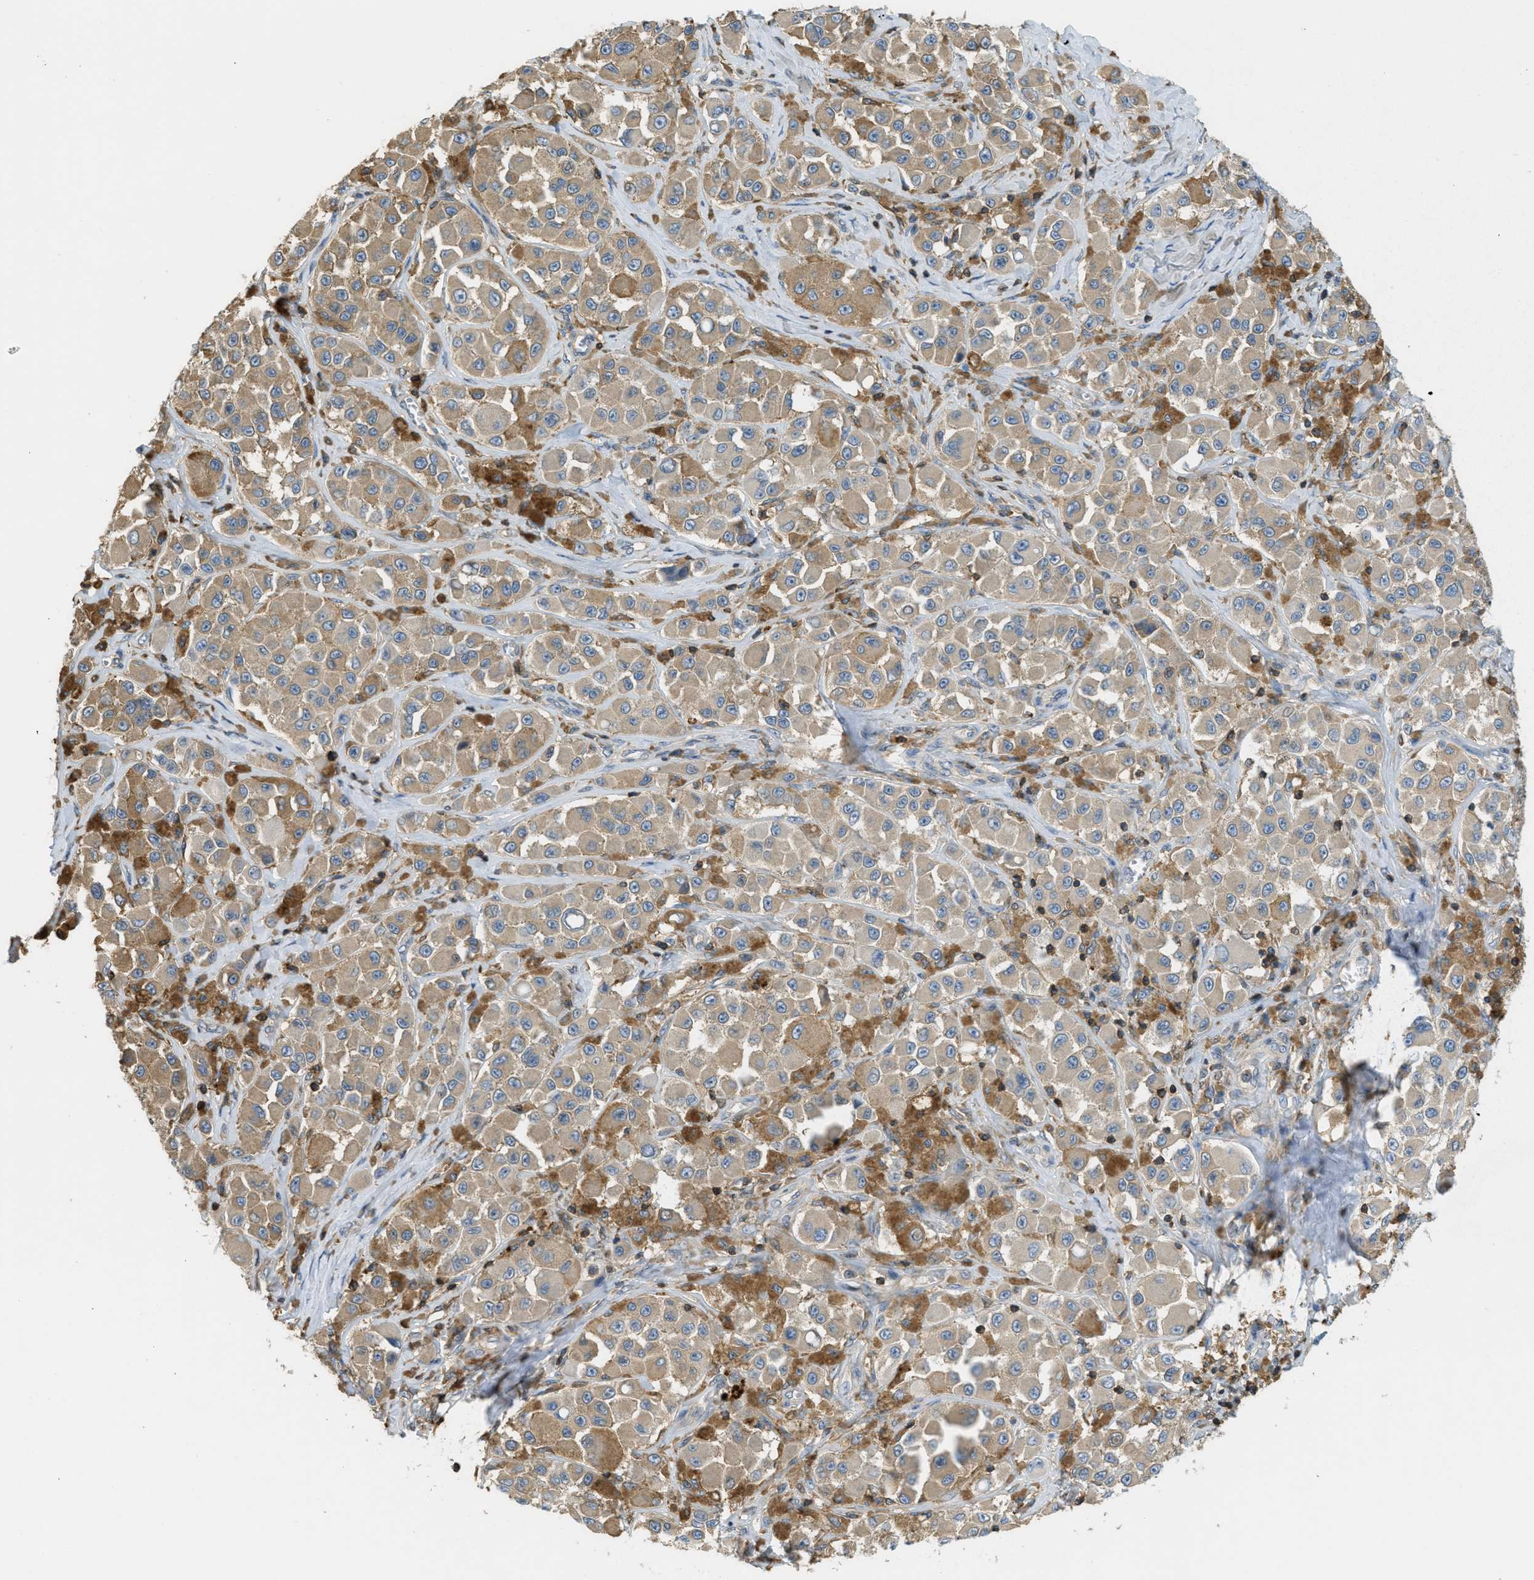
{"staining": {"intensity": "weak", "quantity": ">75%", "location": "cytoplasmic/membranous"}, "tissue": "melanoma", "cell_type": "Tumor cells", "image_type": "cancer", "snomed": [{"axis": "morphology", "description": "Malignant melanoma, NOS"}, {"axis": "topography", "description": "Skin"}], "caption": "There is low levels of weak cytoplasmic/membranous staining in tumor cells of malignant melanoma, as demonstrated by immunohistochemical staining (brown color).", "gene": "GRIK2", "patient": {"sex": "male", "age": 84}}